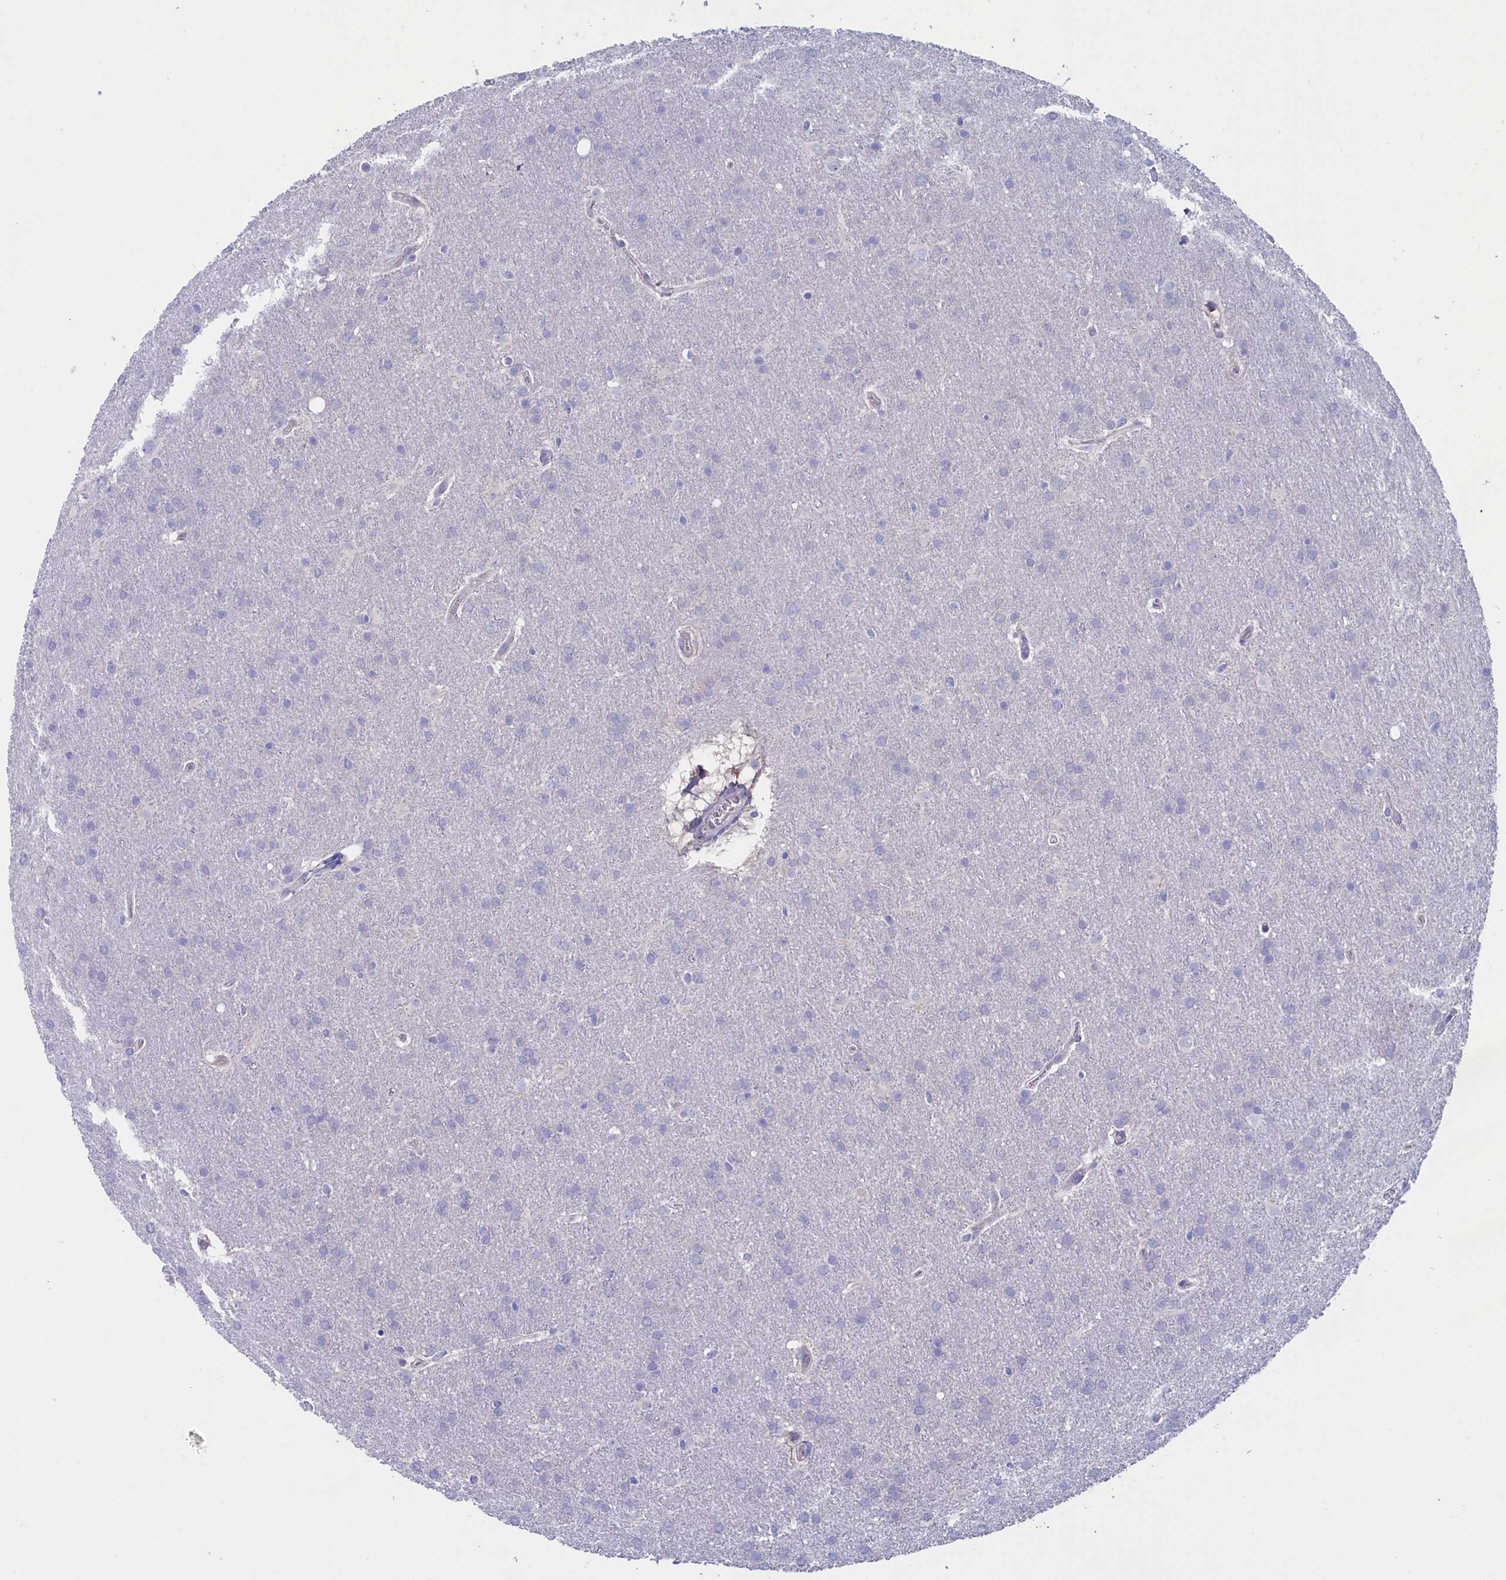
{"staining": {"intensity": "negative", "quantity": "none", "location": "none"}, "tissue": "glioma", "cell_type": "Tumor cells", "image_type": "cancer", "snomed": [{"axis": "morphology", "description": "Glioma, malignant, Low grade"}, {"axis": "topography", "description": "Brain"}], "caption": "An IHC micrograph of low-grade glioma (malignant) is shown. There is no staining in tumor cells of low-grade glioma (malignant).", "gene": "VPS35L", "patient": {"sex": "female", "age": 32}}